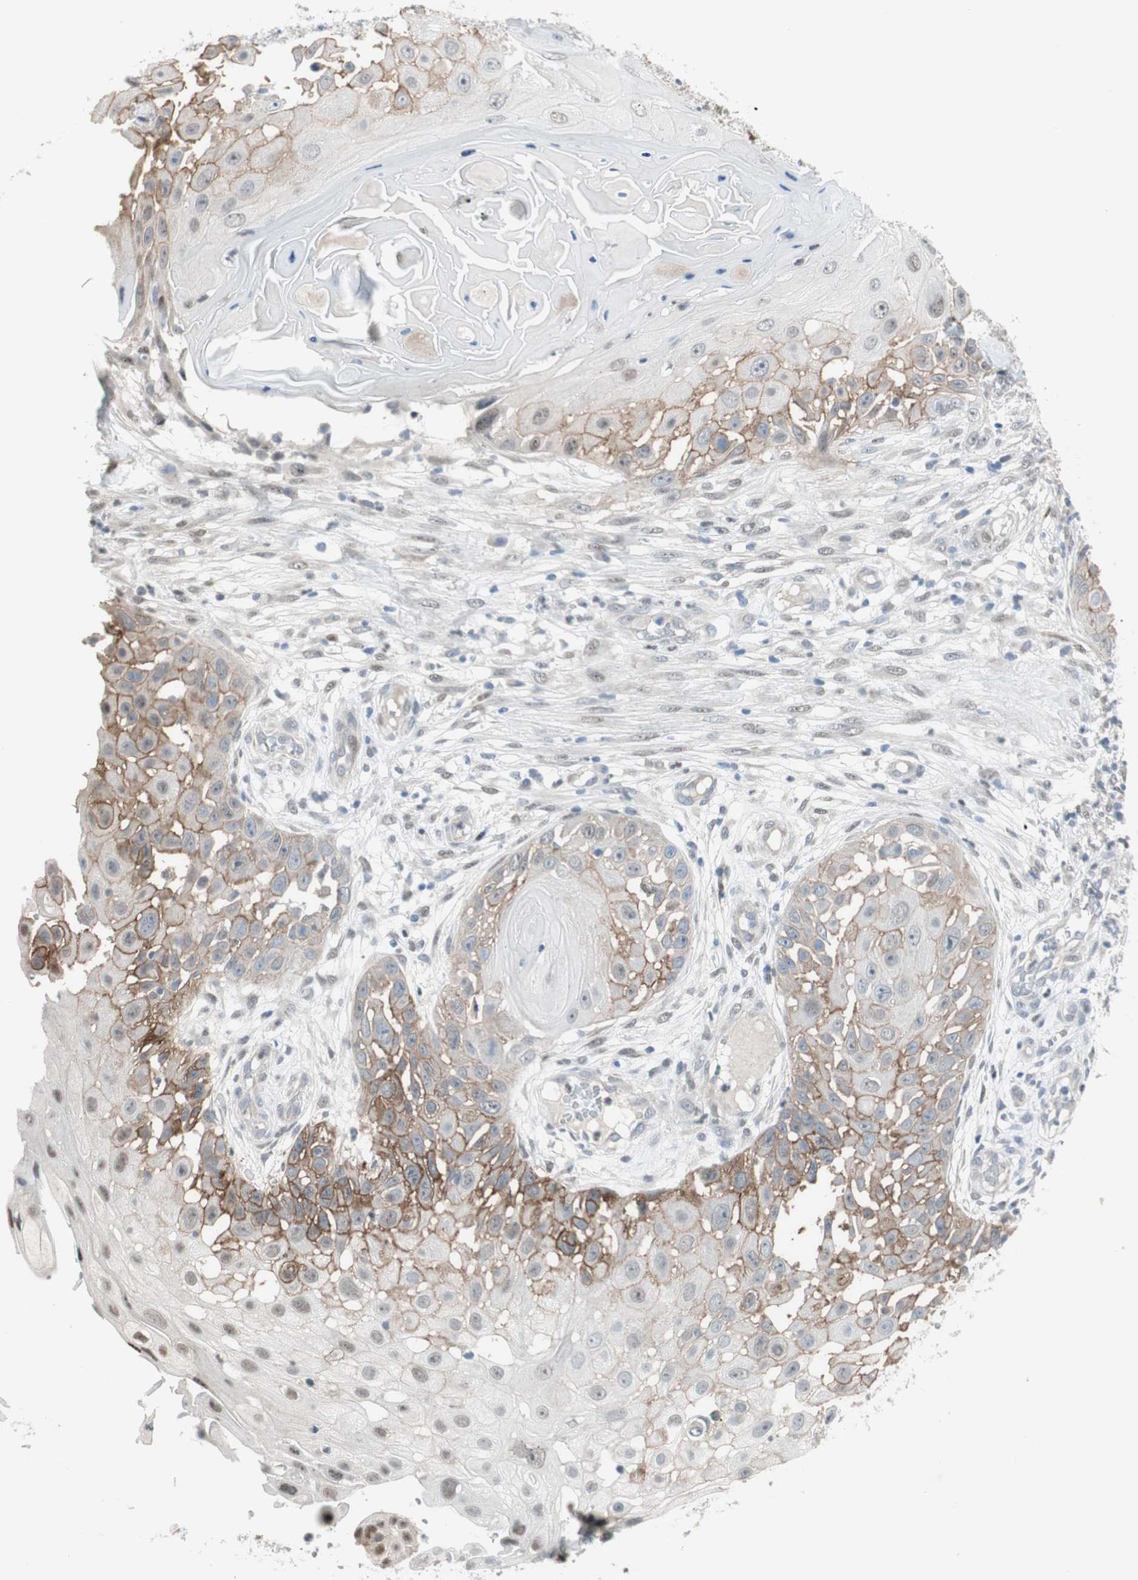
{"staining": {"intensity": "moderate", "quantity": "25%-75%", "location": "cytoplasmic/membranous,nuclear"}, "tissue": "skin cancer", "cell_type": "Tumor cells", "image_type": "cancer", "snomed": [{"axis": "morphology", "description": "Squamous cell carcinoma, NOS"}, {"axis": "topography", "description": "Skin"}], "caption": "Protein staining of skin squamous cell carcinoma tissue demonstrates moderate cytoplasmic/membranous and nuclear staining in approximately 25%-75% of tumor cells.", "gene": "CAND2", "patient": {"sex": "female", "age": 44}}